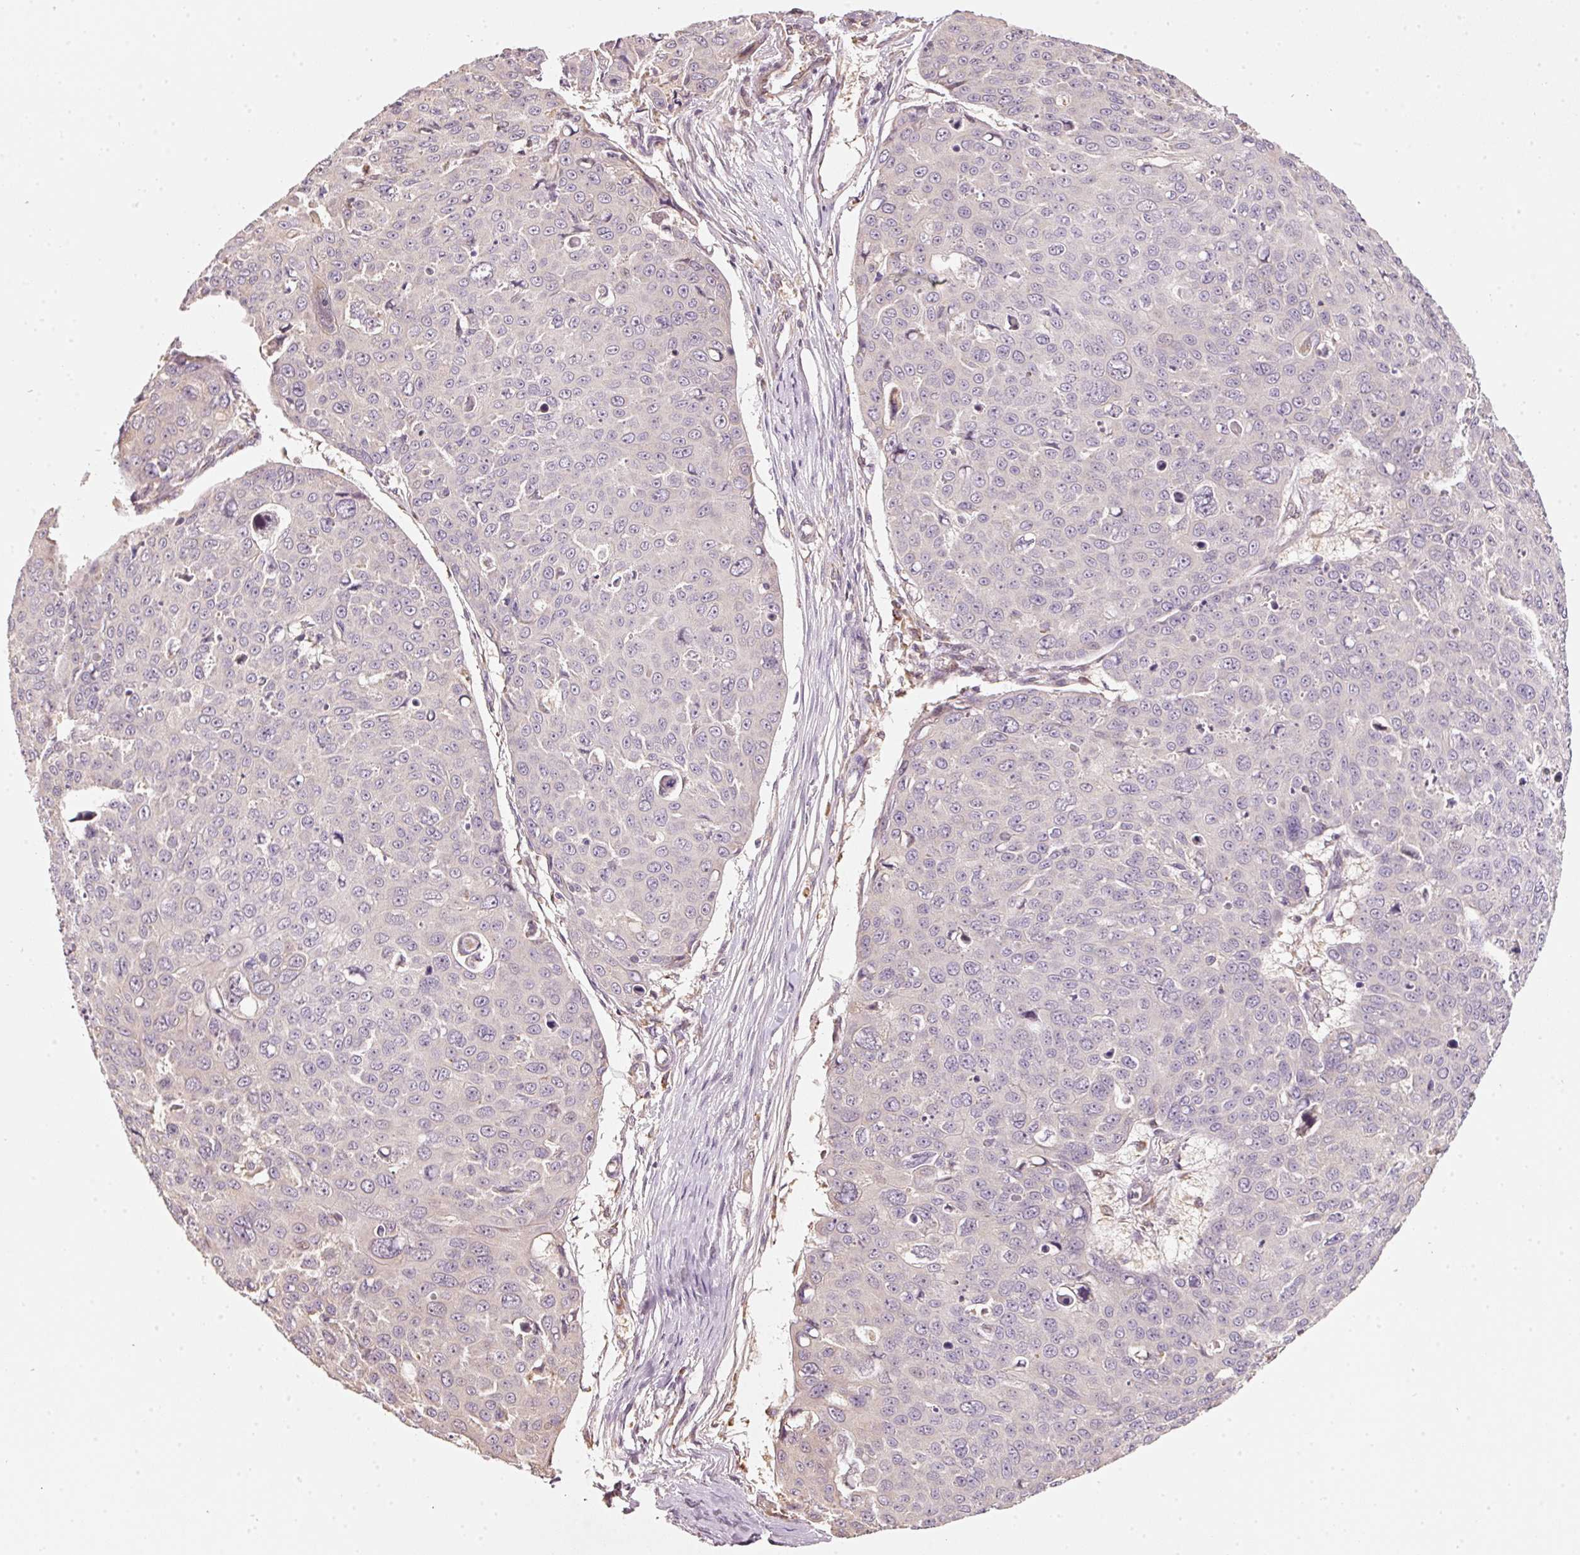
{"staining": {"intensity": "negative", "quantity": "none", "location": "none"}, "tissue": "skin cancer", "cell_type": "Tumor cells", "image_type": "cancer", "snomed": [{"axis": "morphology", "description": "Squamous cell carcinoma, NOS"}, {"axis": "topography", "description": "Skin"}], "caption": "Immunohistochemical staining of squamous cell carcinoma (skin) reveals no significant staining in tumor cells.", "gene": "RAB35", "patient": {"sex": "male", "age": 71}}